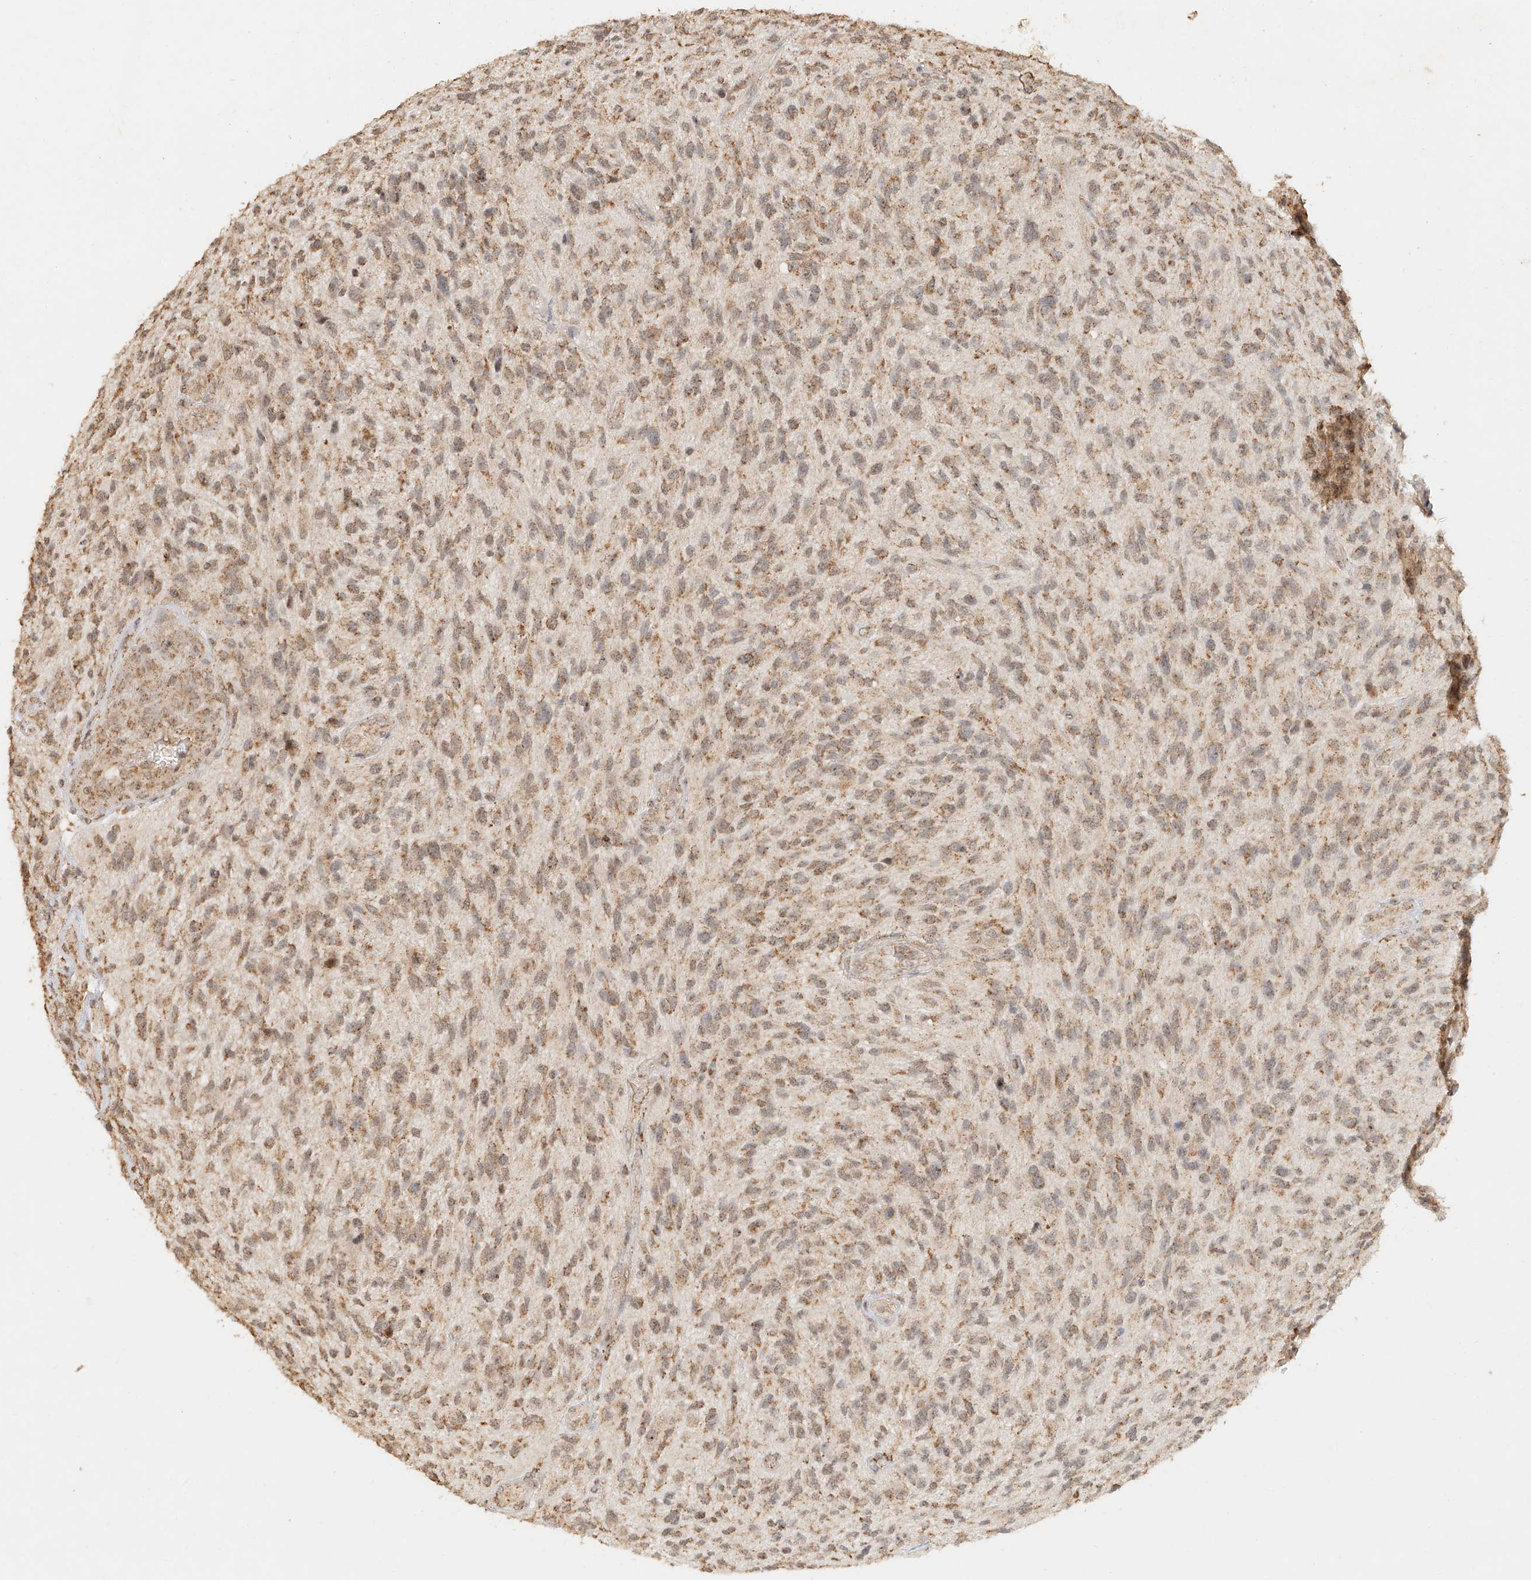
{"staining": {"intensity": "moderate", "quantity": ">75%", "location": "cytoplasmic/membranous"}, "tissue": "glioma", "cell_type": "Tumor cells", "image_type": "cancer", "snomed": [{"axis": "morphology", "description": "Glioma, malignant, High grade"}, {"axis": "topography", "description": "Brain"}], "caption": "A medium amount of moderate cytoplasmic/membranous positivity is present in approximately >75% of tumor cells in glioma tissue.", "gene": "CXorf58", "patient": {"sex": "male", "age": 47}}